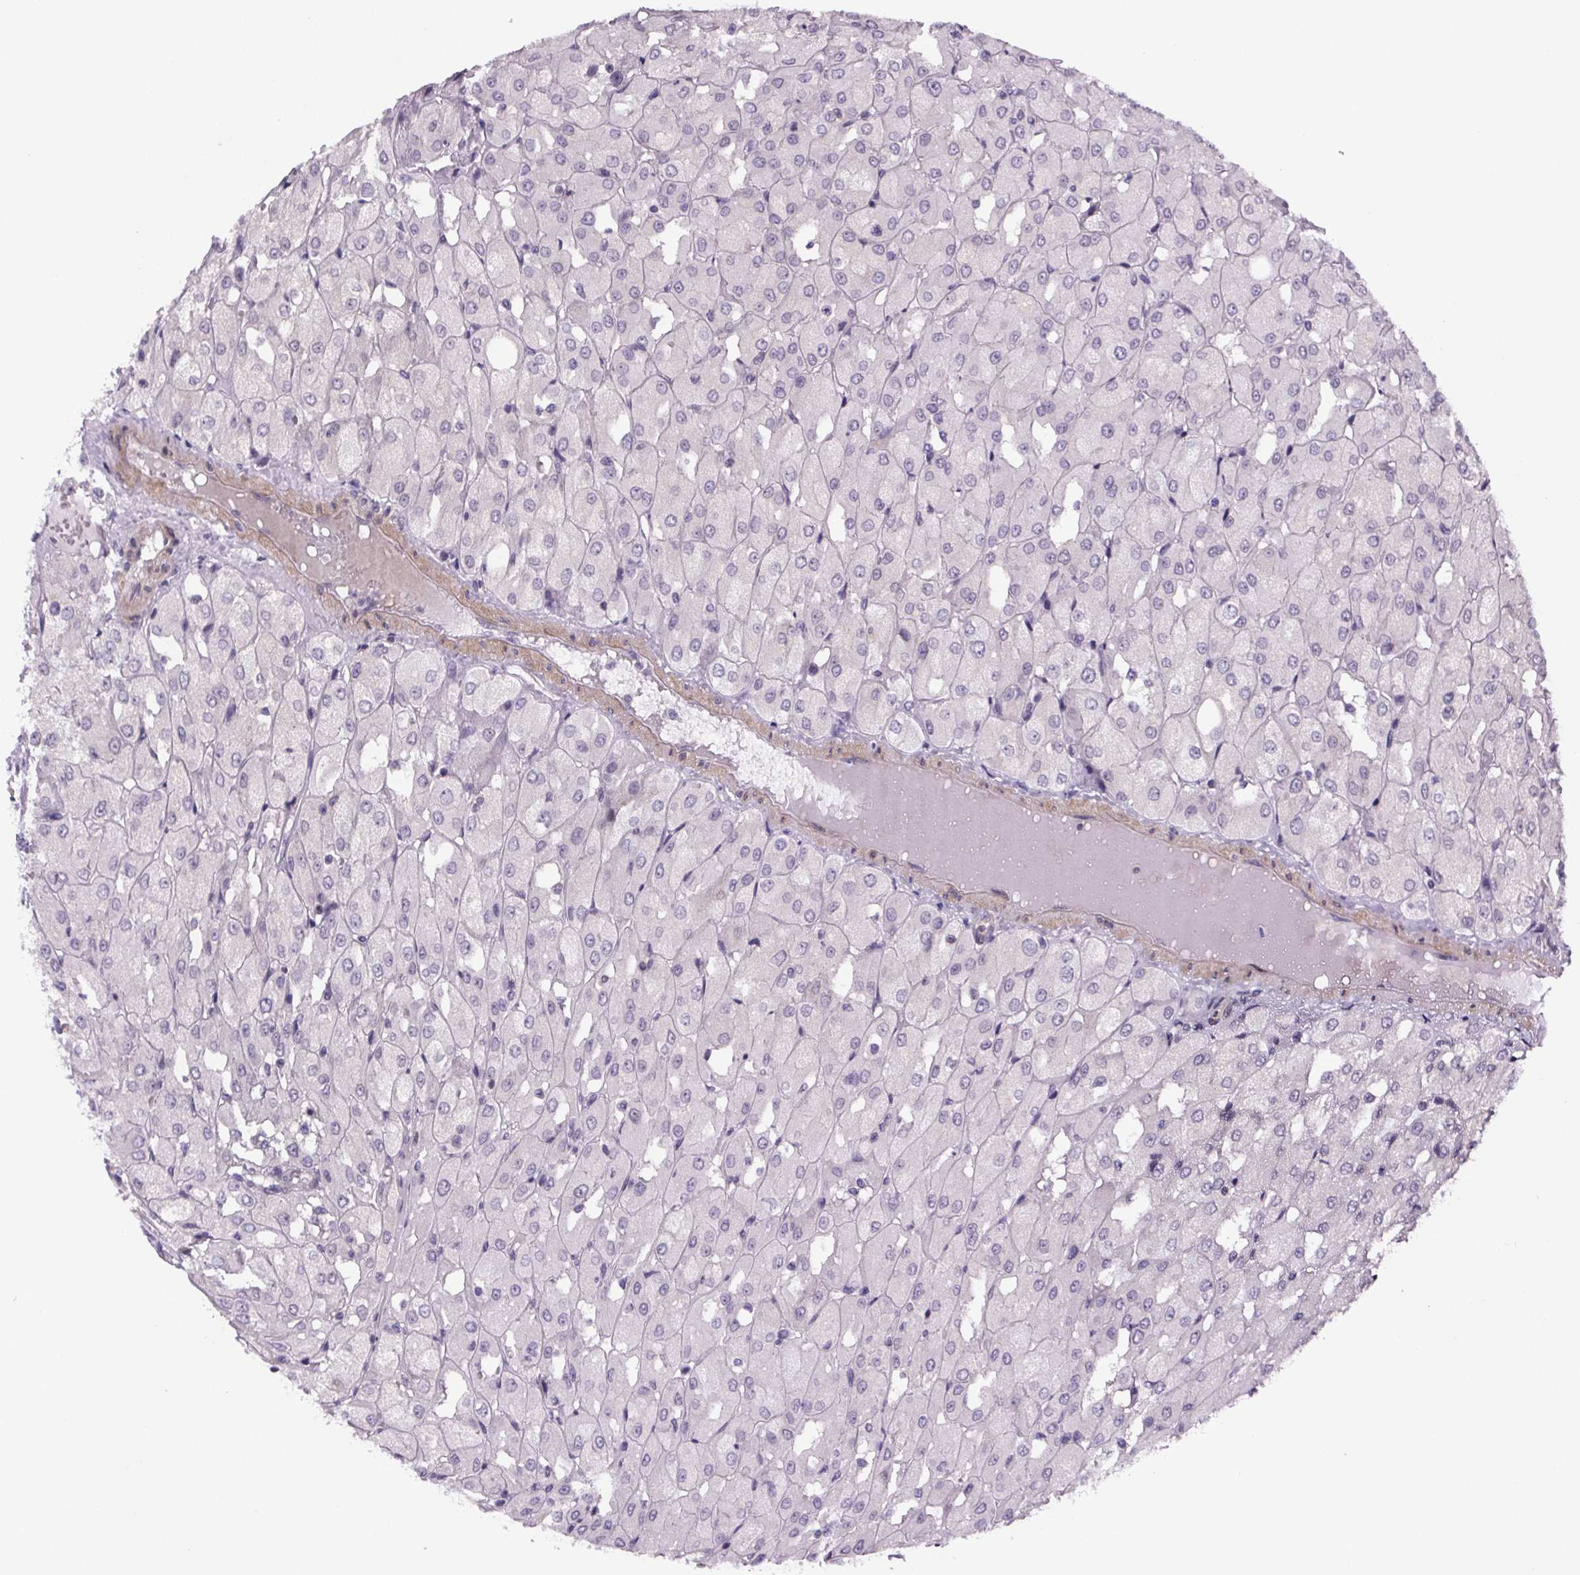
{"staining": {"intensity": "negative", "quantity": "none", "location": "none"}, "tissue": "renal cancer", "cell_type": "Tumor cells", "image_type": "cancer", "snomed": [{"axis": "morphology", "description": "Adenocarcinoma, NOS"}, {"axis": "topography", "description": "Kidney"}], "caption": "Immunohistochemistry (IHC) of renal cancer reveals no staining in tumor cells.", "gene": "TTC12", "patient": {"sex": "male", "age": 72}}